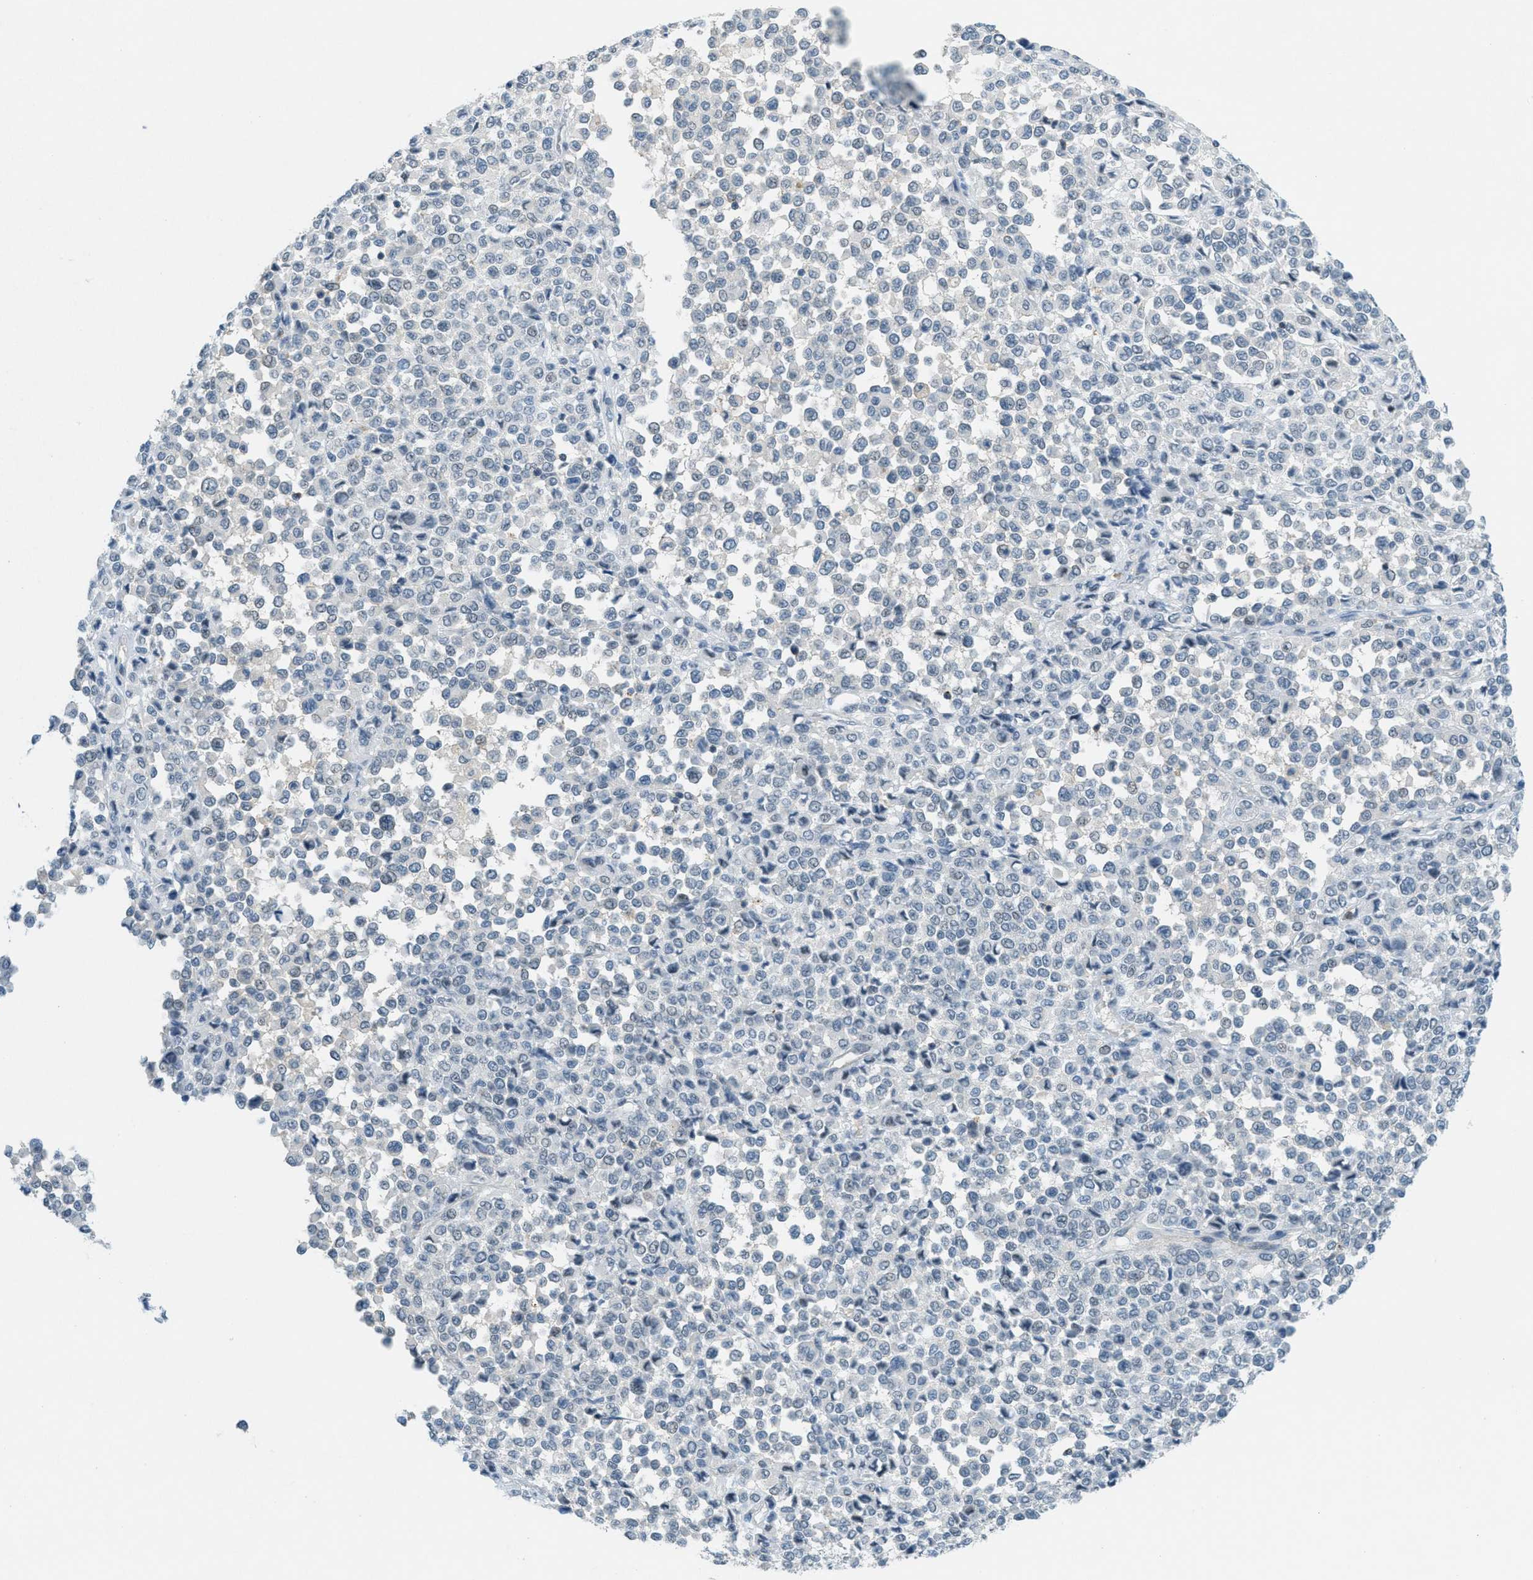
{"staining": {"intensity": "negative", "quantity": "none", "location": "none"}, "tissue": "melanoma", "cell_type": "Tumor cells", "image_type": "cancer", "snomed": [{"axis": "morphology", "description": "Malignant melanoma, Metastatic site"}, {"axis": "topography", "description": "Pancreas"}], "caption": "Protein analysis of malignant melanoma (metastatic site) shows no significant staining in tumor cells. (Stains: DAB immunohistochemistry with hematoxylin counter stain, Microscopy: brightfield microscopy at high magnification).", "gene": "FYN", "patient": {"sex": "female", "age": 30}}